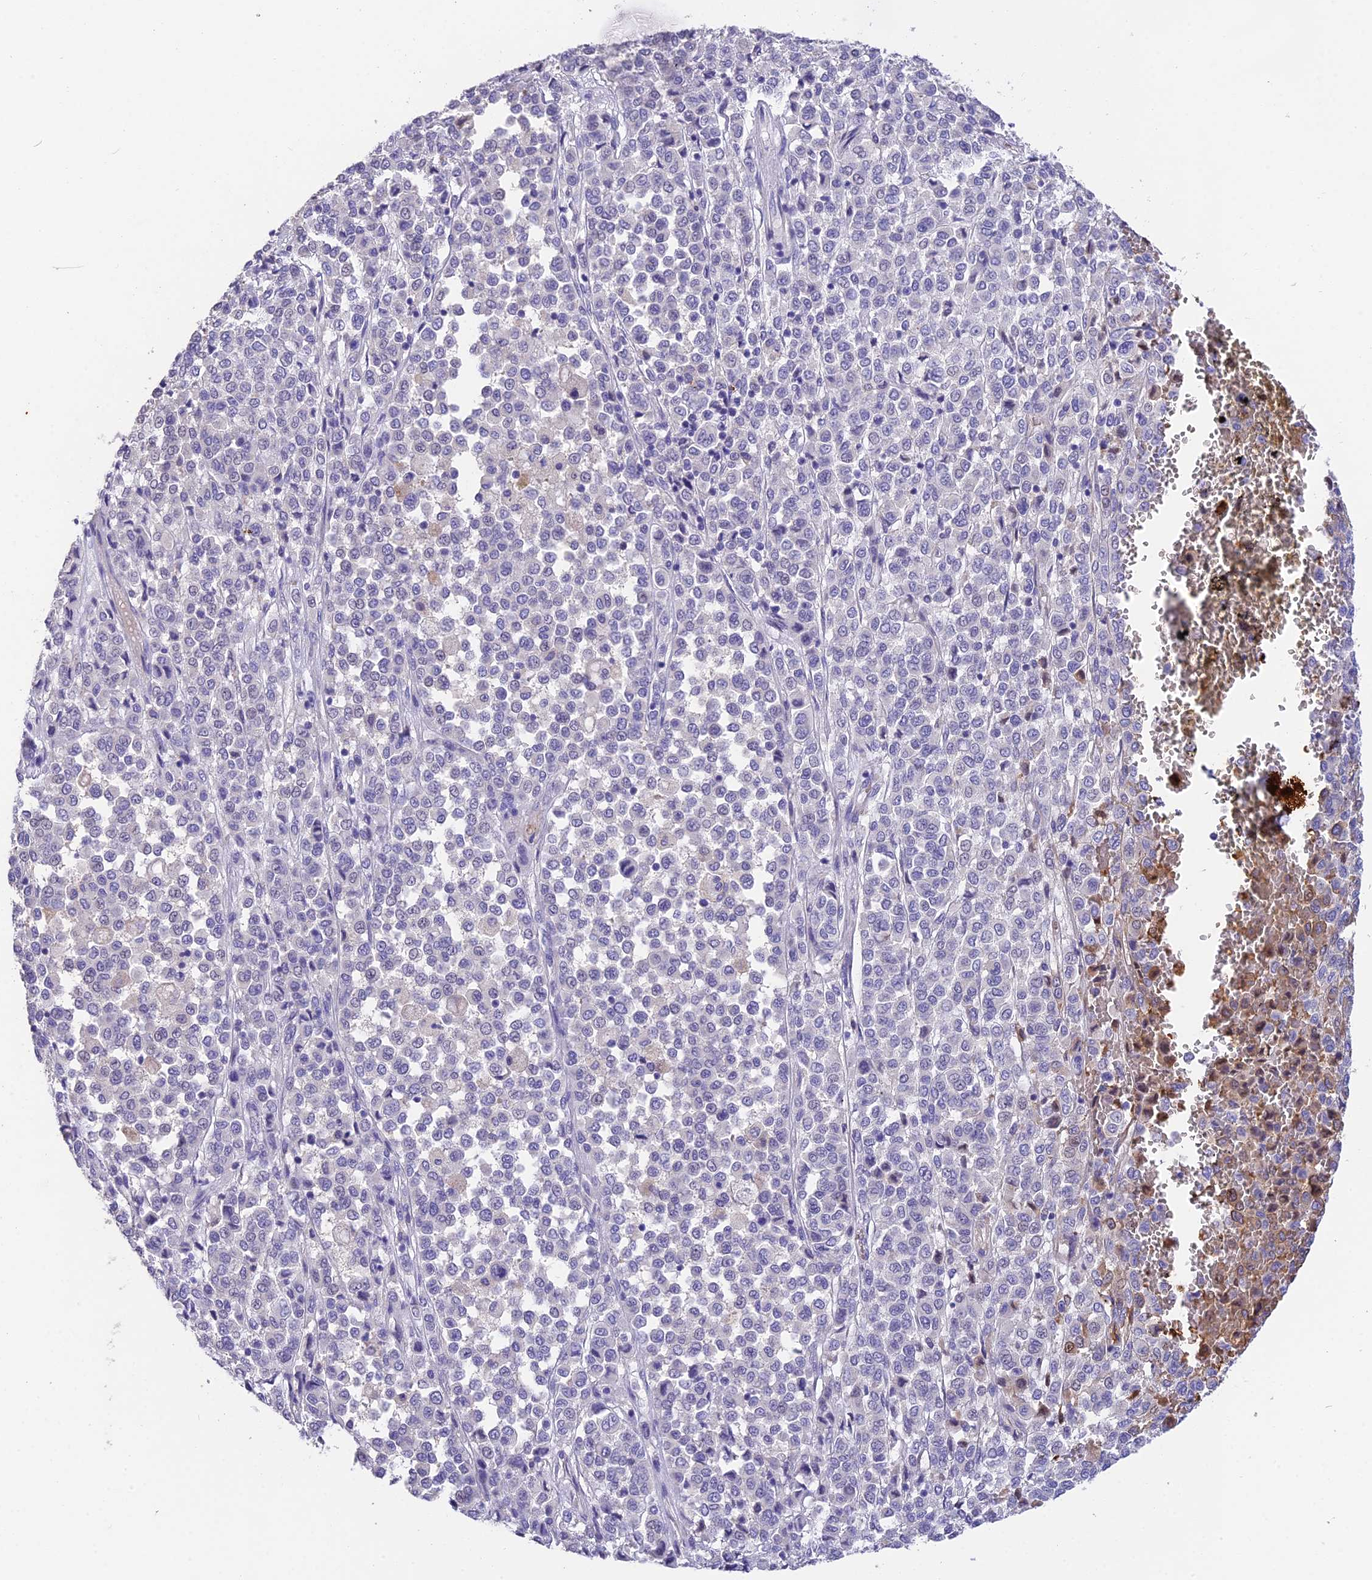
{"staining": {"intensity": "negative", "quantity": "none", "location": "none"}, "tissue": "melanoma", "cell_type": "Tumor cells", "image_type": "cancer", "snomed": [{"axis": "morphology", "description": "Malignant melanoma, Metastatic site"}, {"axis": "topography", "description": "Pancreas"}], "caption": "High magnification brightfield microscopy of melanoma stained with DAB (brown) and counterstained with hematoxylin (blue): tumor cells show no significant positivity.", "gene": "TNNC2", "patient": {"sex": "female", "age": 30}}